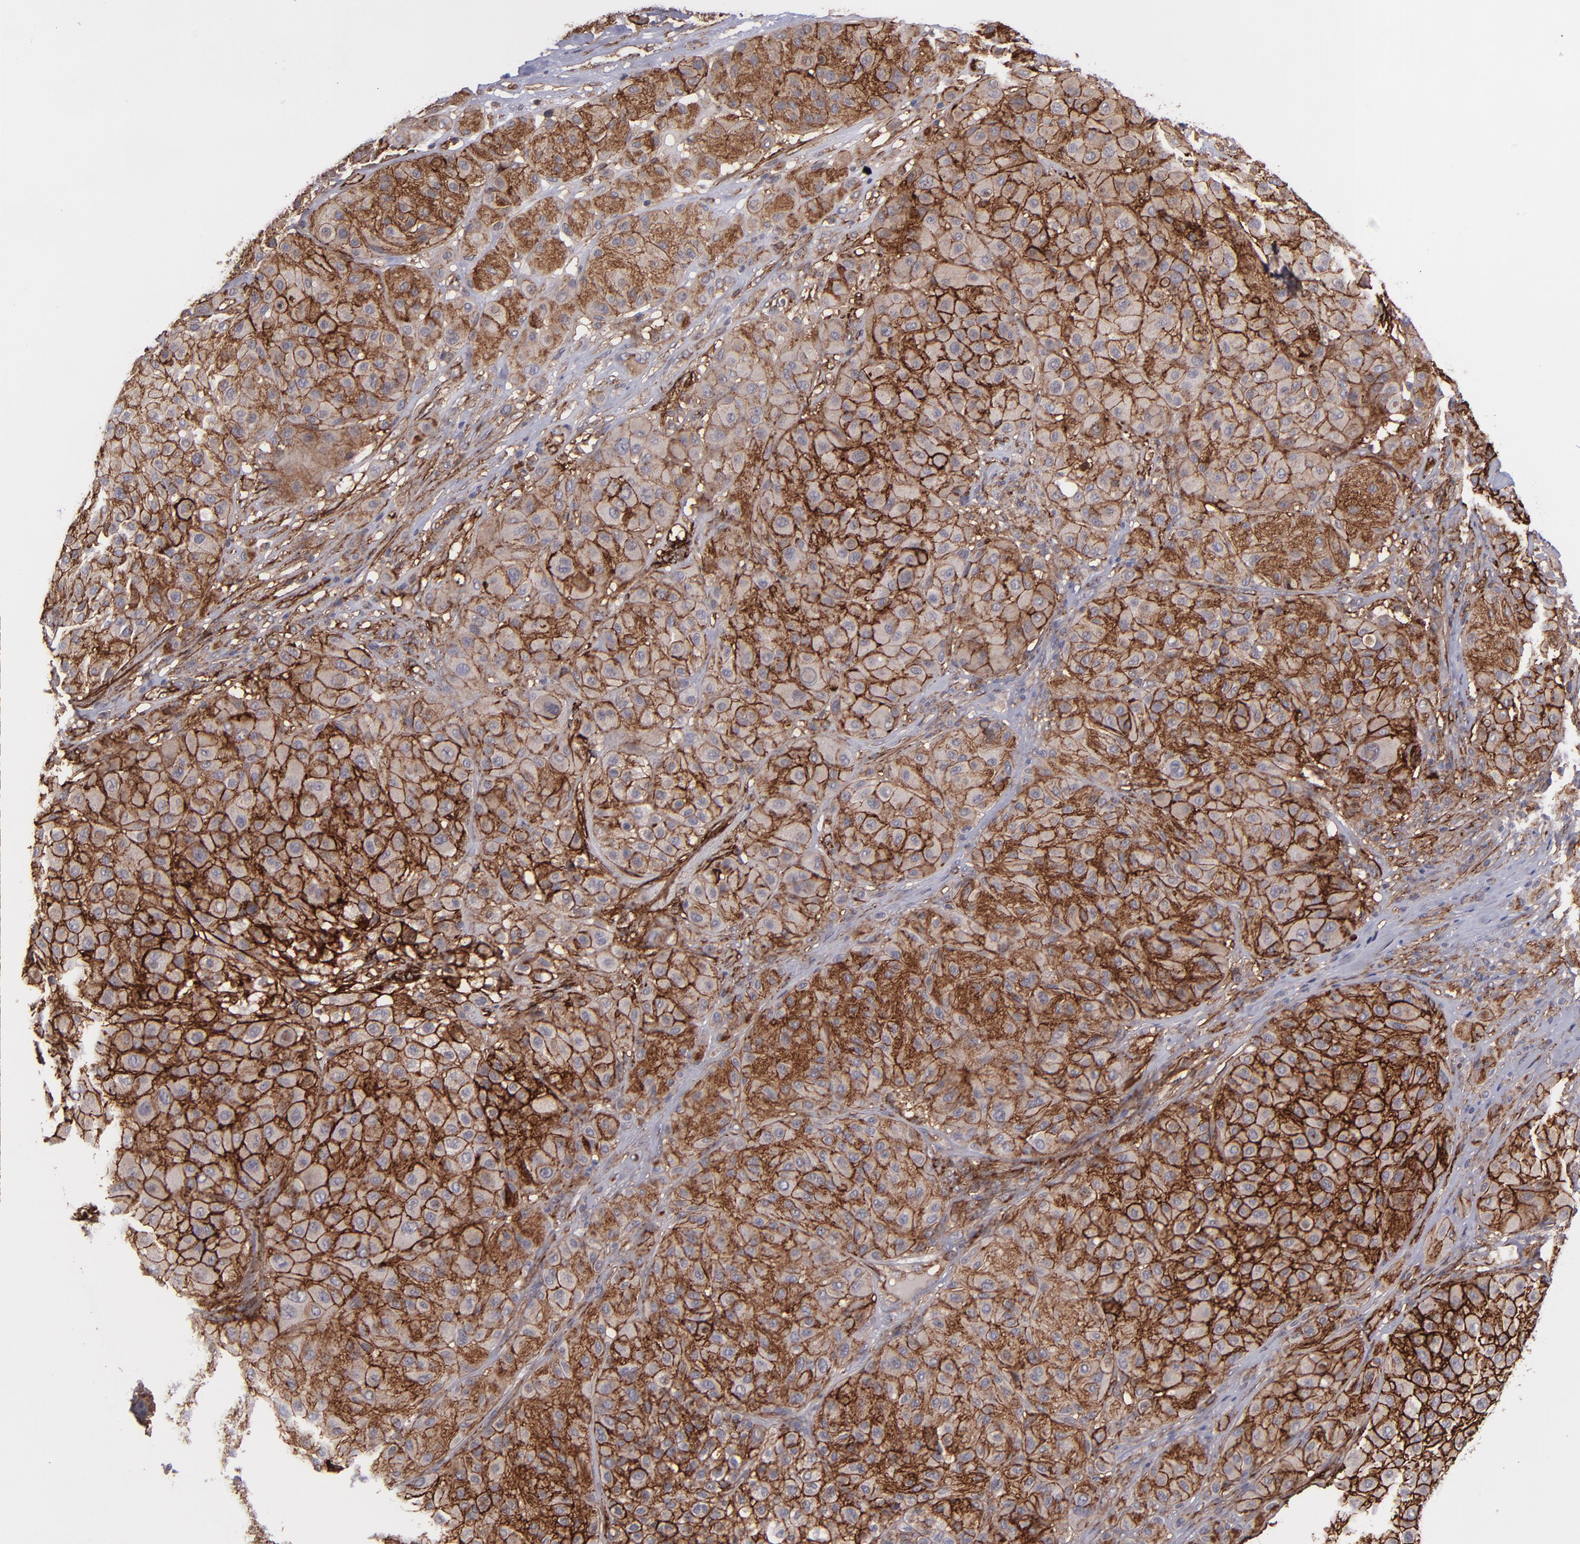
{"staining": {"intensity": "strong", "quantity": ">75%", "location": "cytoplasmic/membranous"}, "tissue": "melanoma", "cell_type": "Tumor cells", "image_type": "cancer", "snomed": [{"axis": "morphology", "description": "Normal tissue, NOS"}, {"axis": "morphology", "description": "Malignant melanoma, Metastatic site"}, {"axis": "topography", "description": "Skin"}], "caption": "Immunohistochemical staining of human malignant melanoma (metastatic site) demonstrates high levels of strong cytoplasmic/membranous staining in about >75% of tumor cells.", "gene": "ICAM1", "patient": {"sex": "male", "age": 41}}